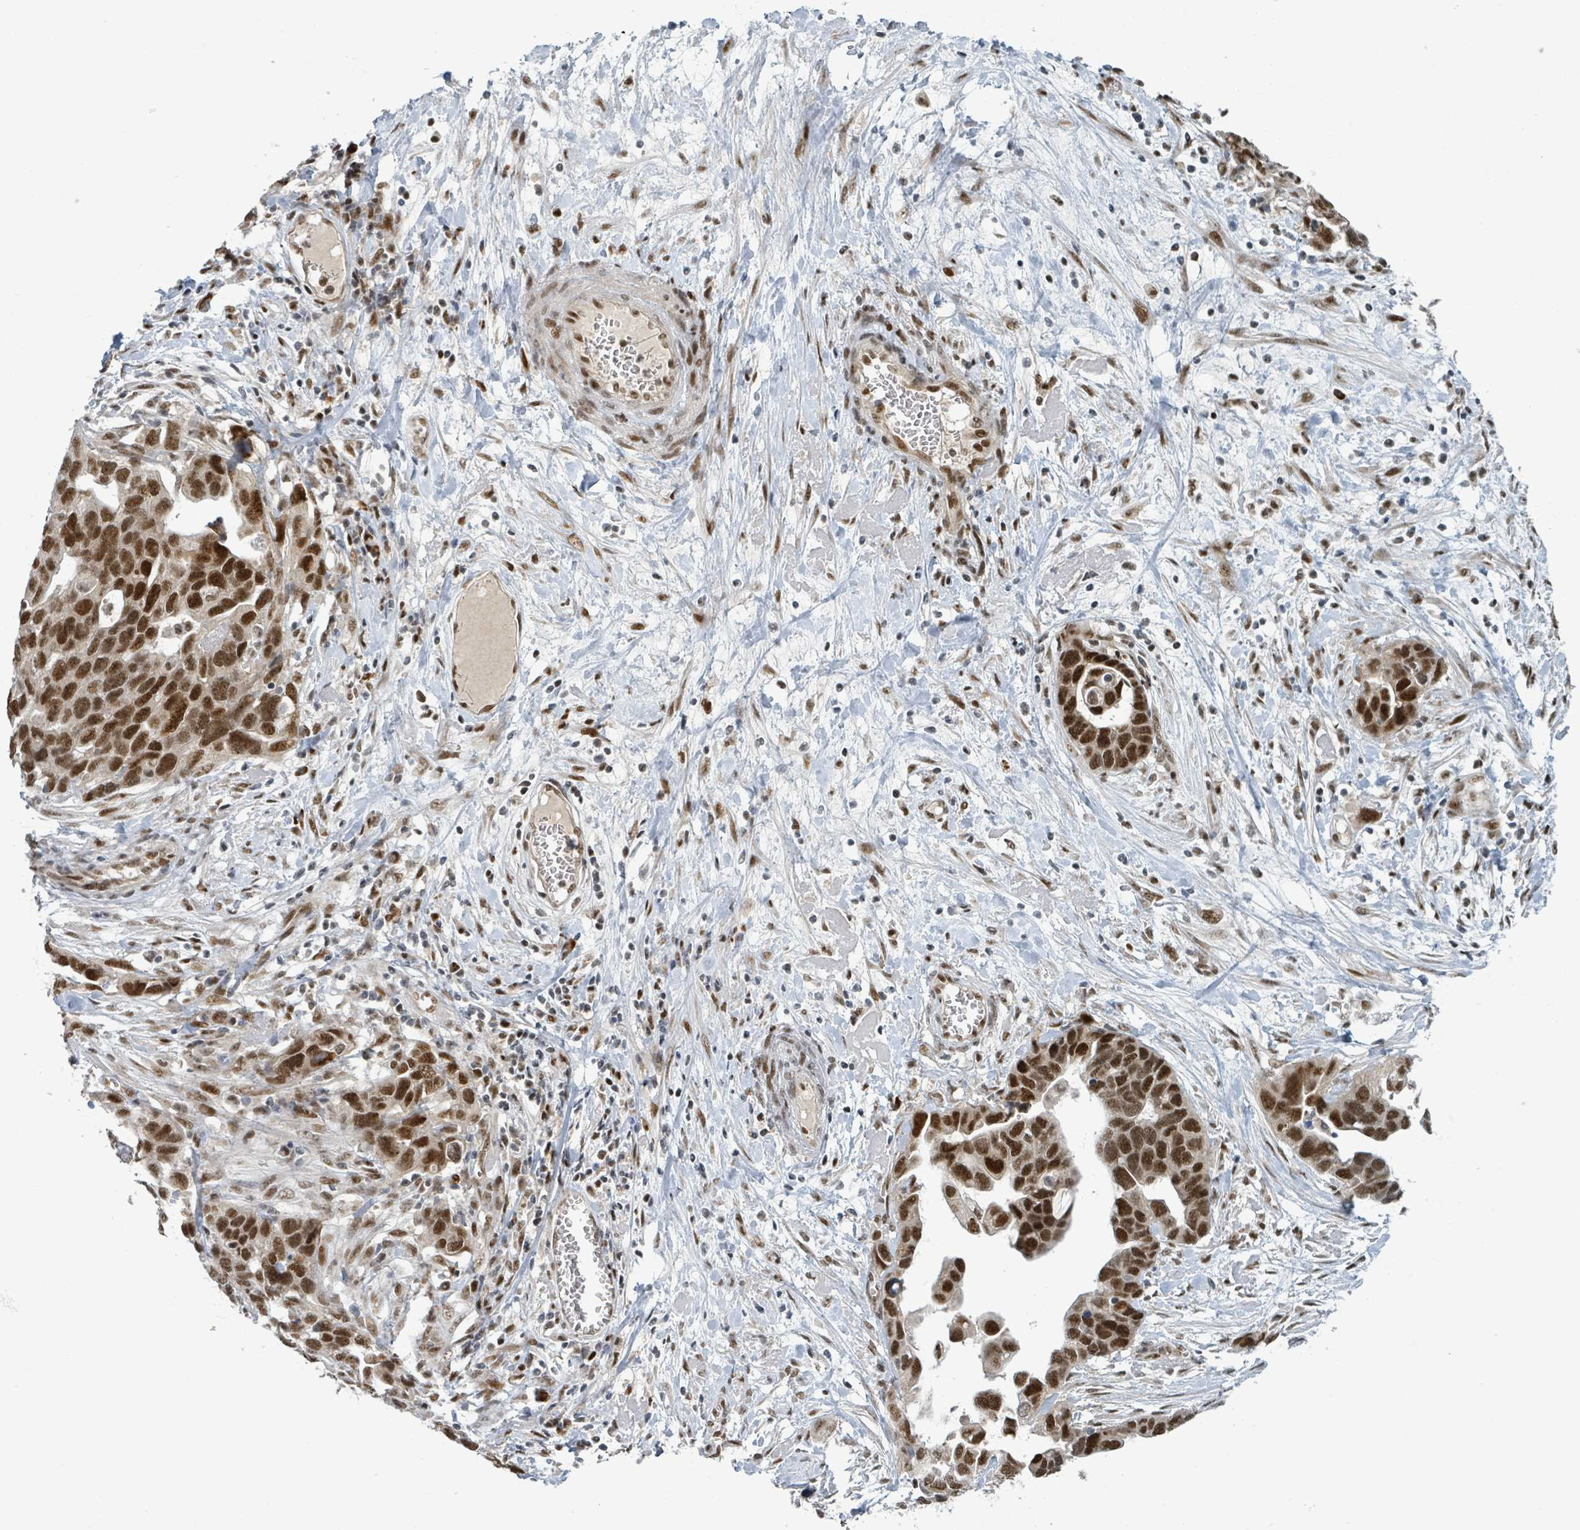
{"staining": {"intensity": "strong", "quantity": ">75%", "location": "nuclear"}, "tissue": "ovarian cancer", "cell_type": "Tumor cells", "image_type": "cancer", "snomed": [{"axis": "morphology", "description": "Cystadenocarcinoma, serous, NOS"}, {"axis": "topography", "description": "Ovary"}], "caption": "High-magnification brightfield microscopy of ovarian serous cystadenocarcinoma stained with DAB (brown) and counterstained with hematoxylin (blue). tumor cells exhibit strong nuclear expression is identified in about>75% of cells. (DAB IHC, brown staining for protein, blue staining for nuclei).", "gene": "KLF3", "patient": {"sex": "female", "age": 54}}